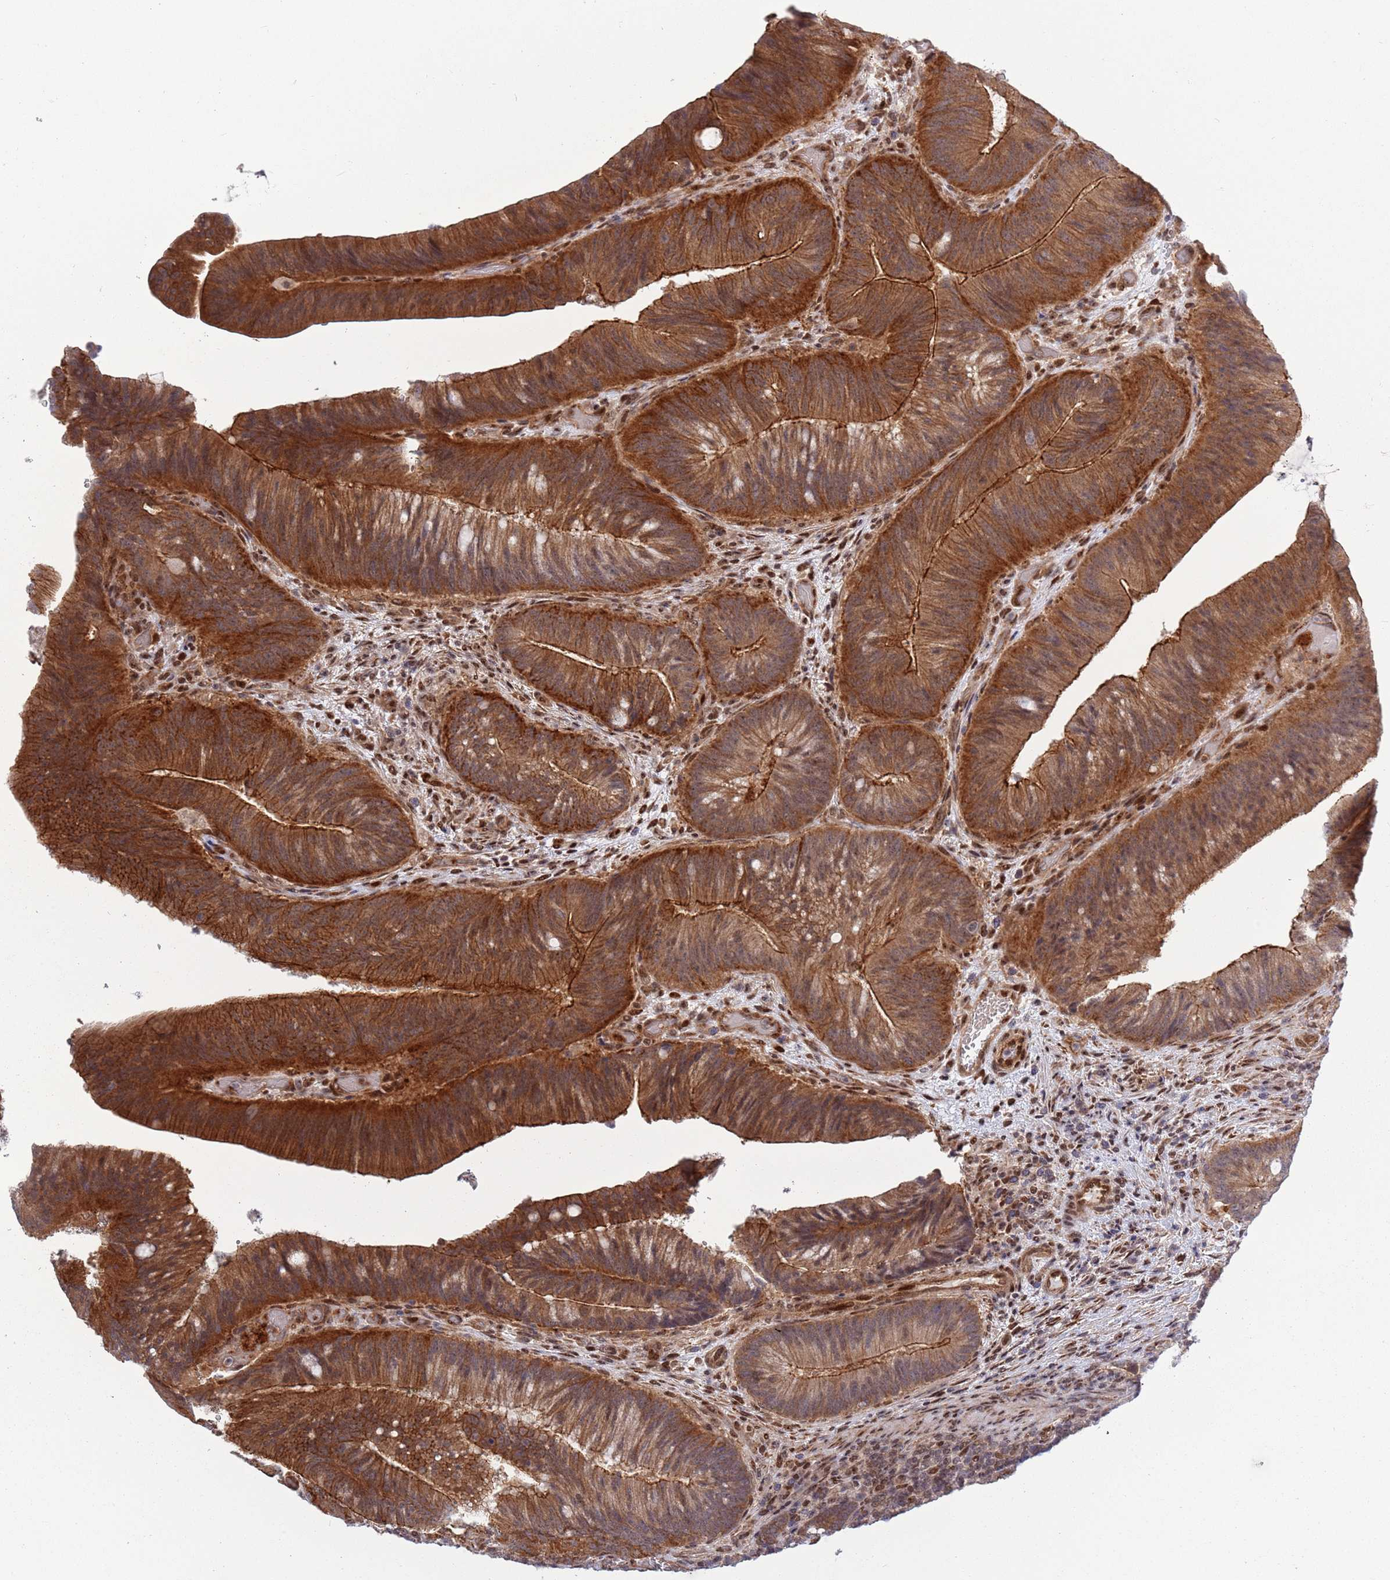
{"staining": {"intensity": "strong", "quantity": ">75%", "location": "cytoplasmic/membranous"}, "tissue": "colorectal cancer", "cell_type": "Tumor cells", "image_type": "cancer", "snomed": [{"axis": "morphology", "description": "Adenocarcinoma, NOS"}, {"axis": "topography", "description": "Colon"}], "caption": "Immunohistochemical staining of colorectal cancer displays strong cytoplasmic/membranous protein expression in approximately >75% of tumor cells. (IHC, brightfield microscopy, high magnification).", "gene": "TBX10", "patient": {"sex": "female", "age": 43}}